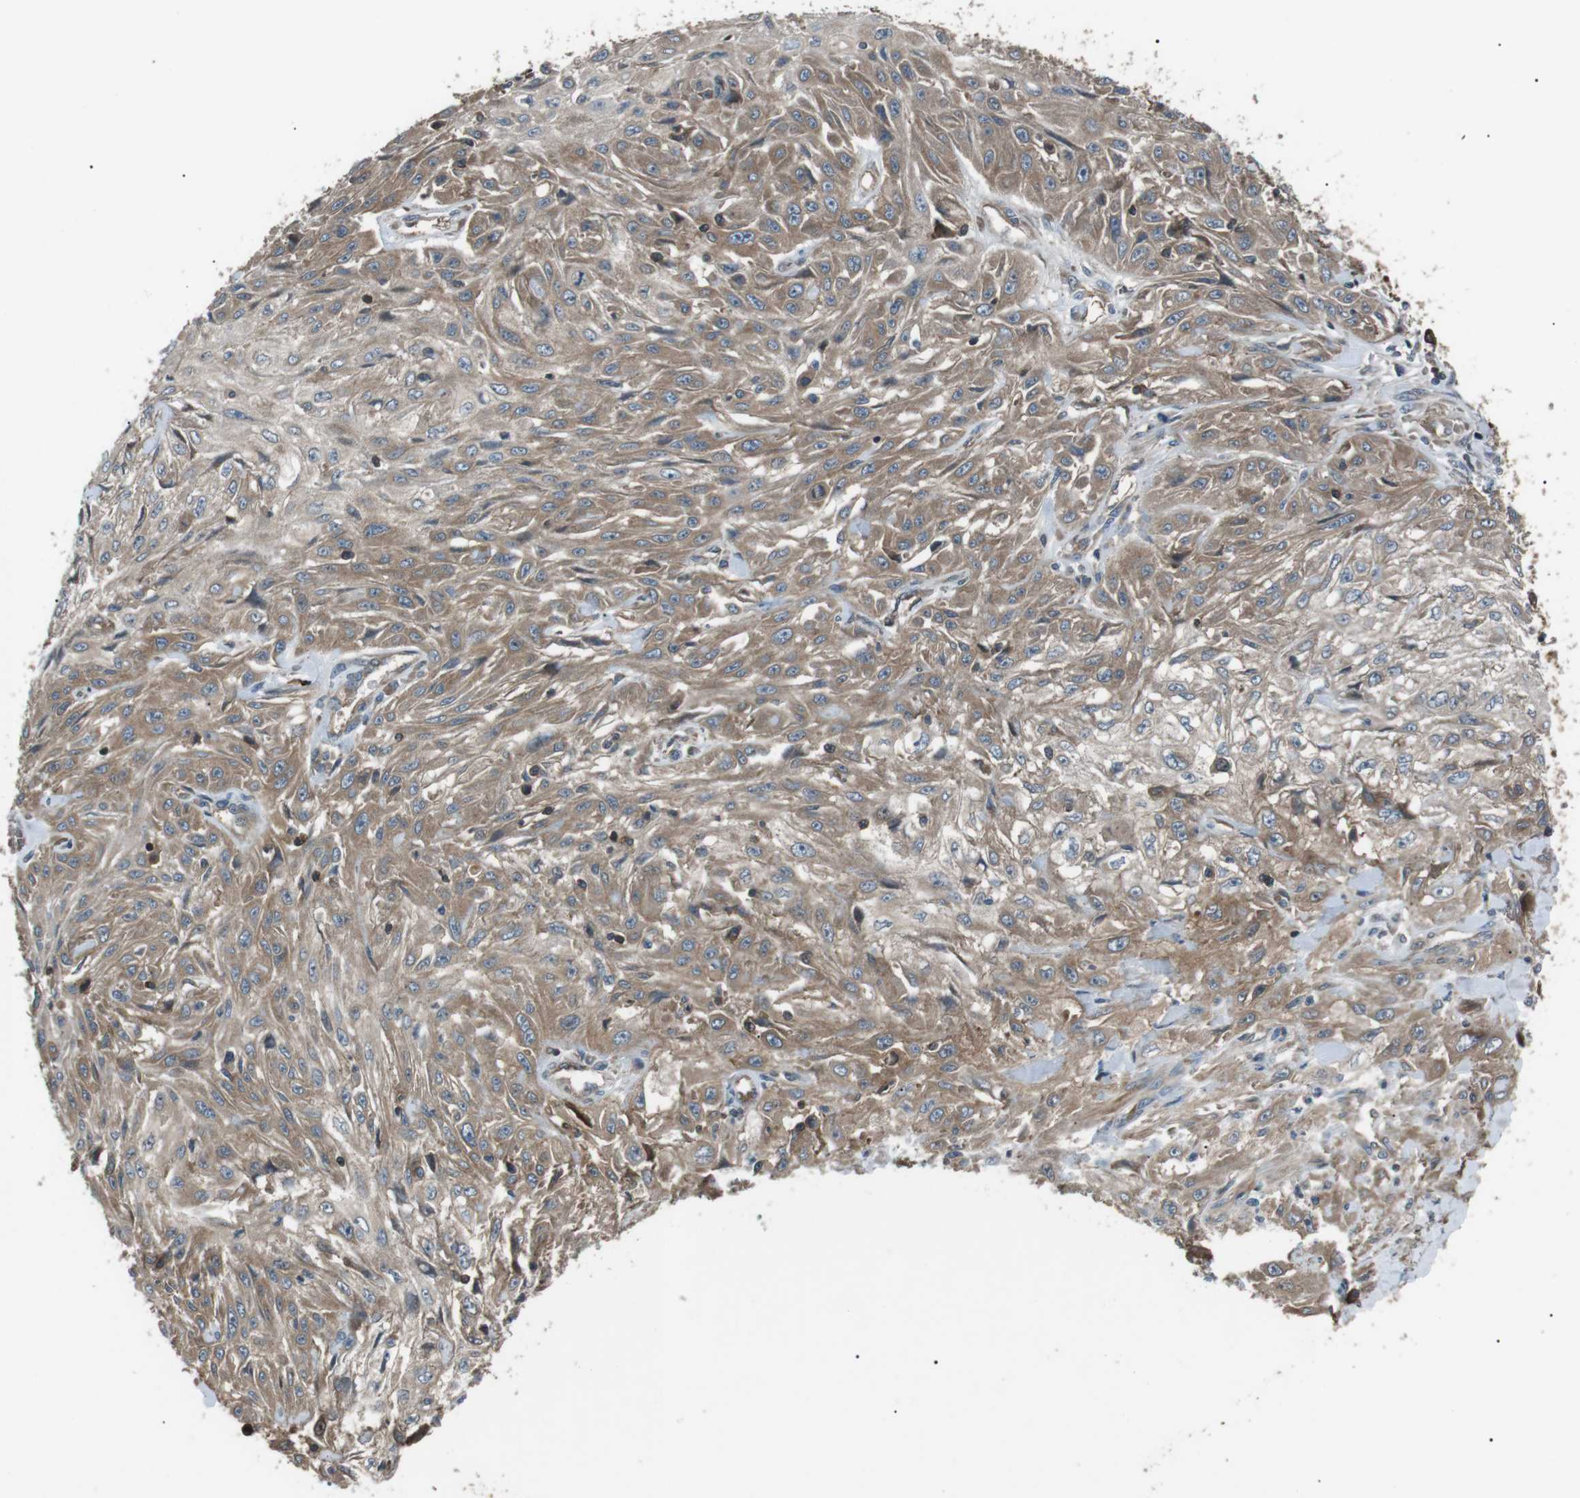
{"staining": {"intensity": "moderate", "quantity": "25%-75%", "location": "cytoplasmic/membranous"}, "tissue": "skin cancer", "cell_type": "Tumor cells", "image_type": "cancer", "snomed": [{"axis": "morphology", "description": "Squamous cell carcinoma, NOS"}, {"axis": "topography", "description": "Skin"}], "caption": "The histopathology image exhibits staining of skin cancer, revealing moderate cytoplasmic/membranous protein expression (brown color) within tumor cells.", "gene": "GPR161", "patient": {"sex": "male", "age": 75}}